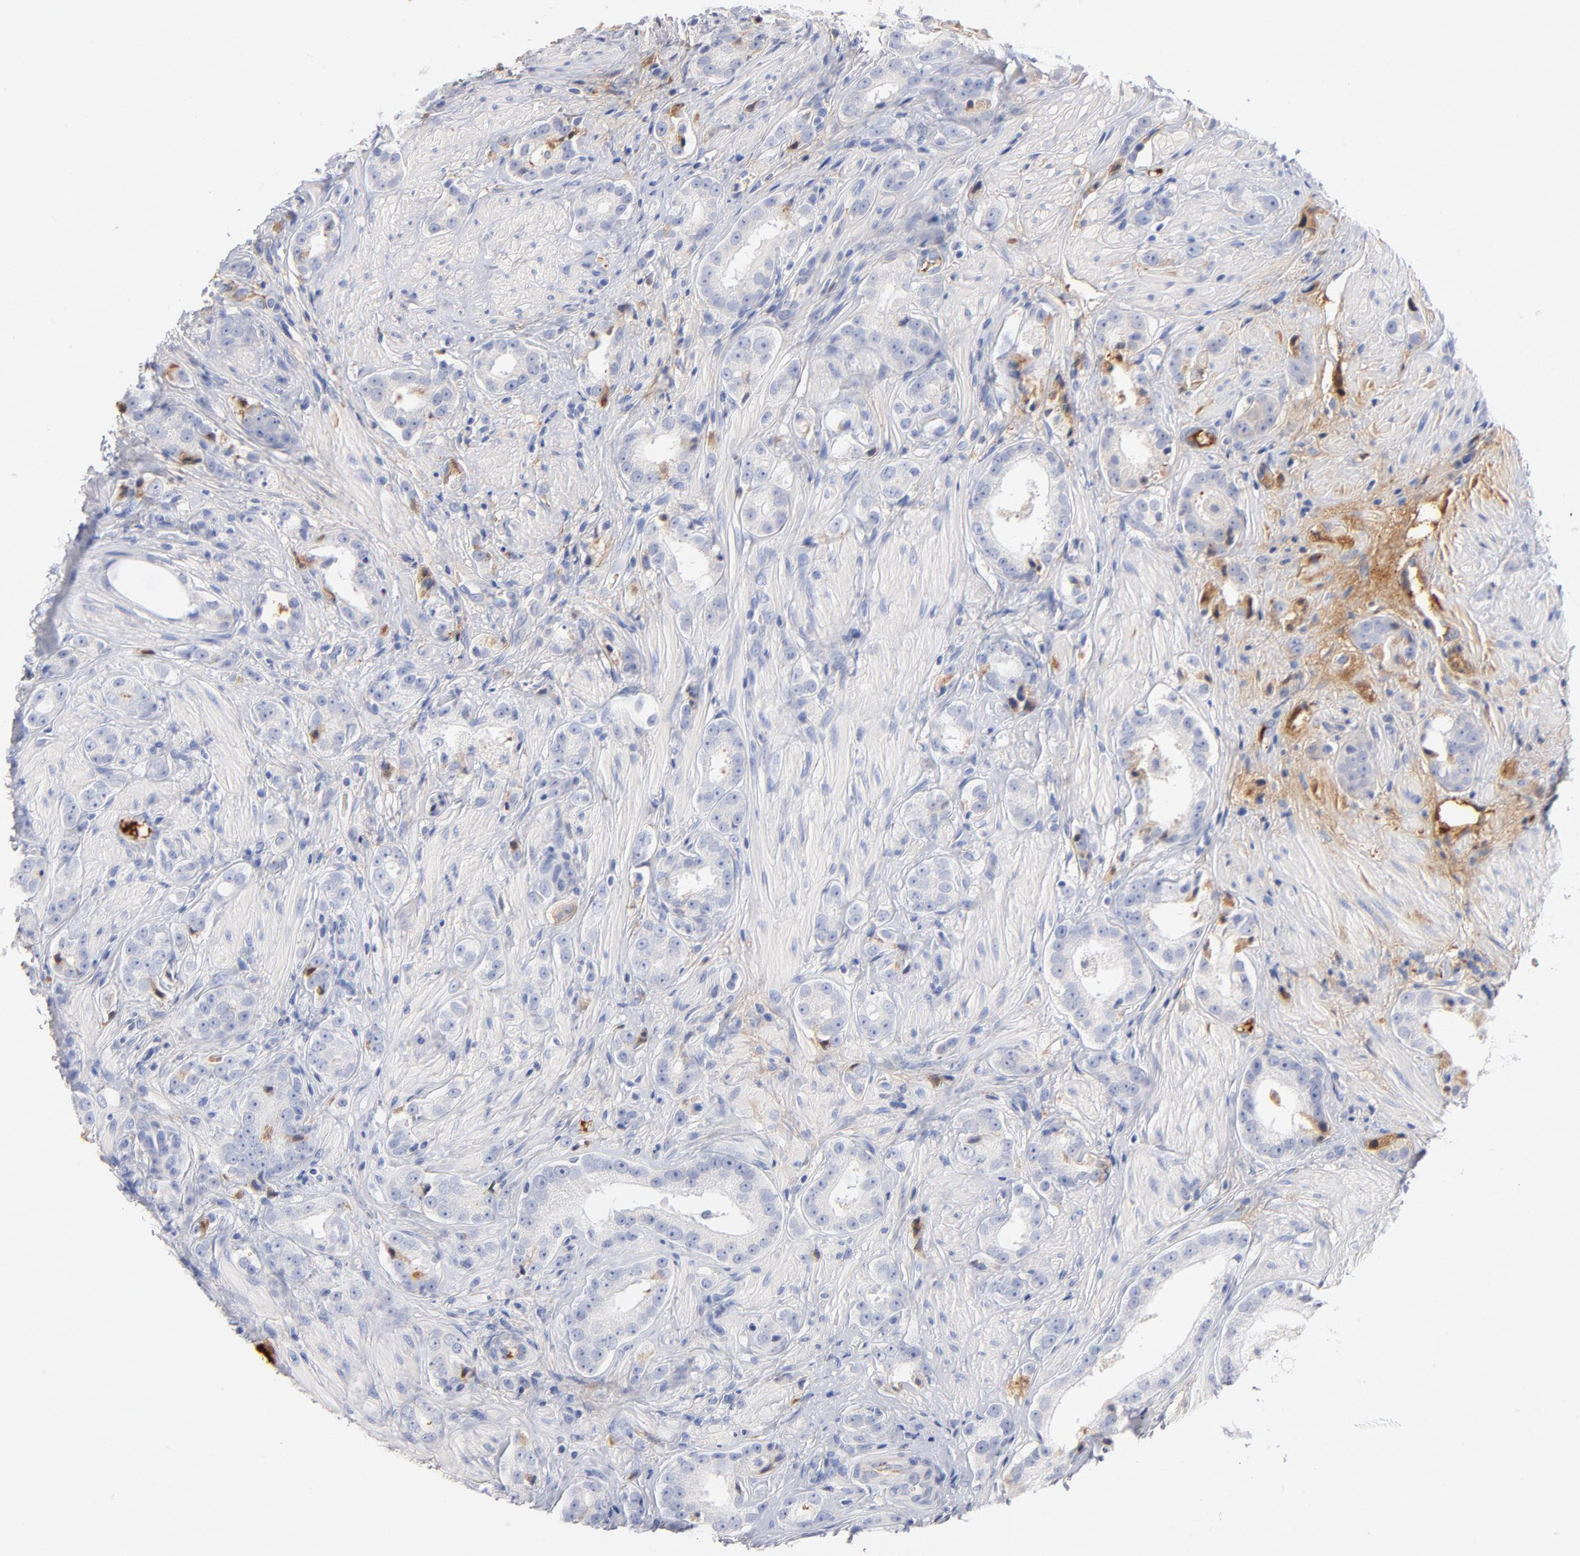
{"staining": {"intensity": "negative", "quantity": "none", "location": "none"}, "tissue": "prostate cancer", "cell_type": "Tumor cells", "image_type": "cancer", "snomed": [{"axis": "morphology", "description": "Adenocarcinoma, Medium grade"}, {"axis": "topography", "description": "Prostate"}], "caption": "The image reveals no significant positivity in tumor cells of prostate cancer.", "gene": "C3", "patient": {"sex": "male", "age": 53}}